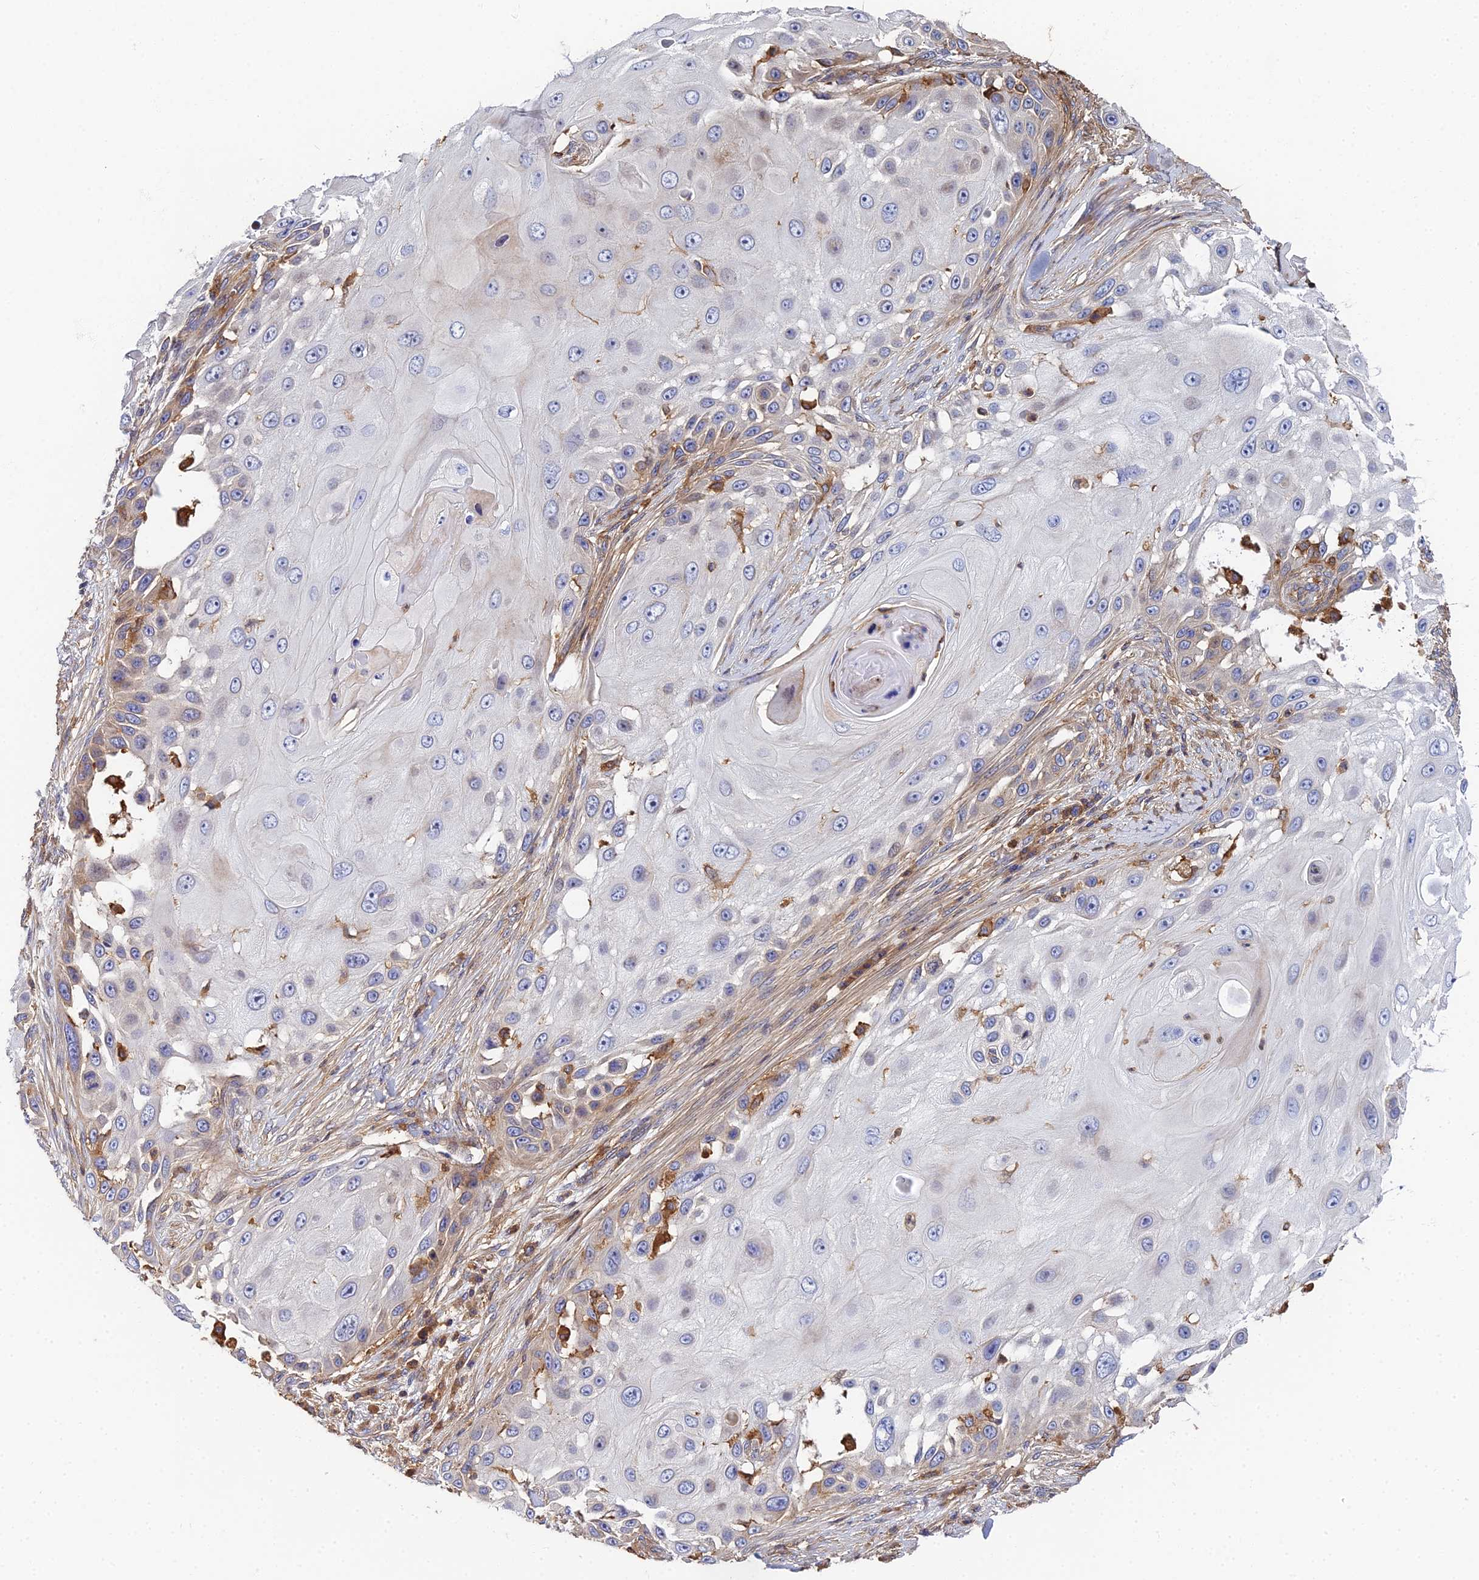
{"staining": {"intensity": "negative", "quantity": "none", "location": "none"}, "tissue": "skin cancer", "cell_type": "Tumor cells", "image_type": "cancer", "snomed": [{"axis": "morphology", "description": "Squamous cell carcinoma, NOS"}, {"axis": "topography", "description": "Skin"}], "caption": "High magnification brightfield microscopy of skin cancer (squamous cell carcinoma) stained with DAB (3,3'-diaminobenzidine) (brown) and counterstained with hematoxylin (blue): tumor cells show no significant expression.", "gene": "GNG5B", "patient": {"sex": "female", "age": 44}}